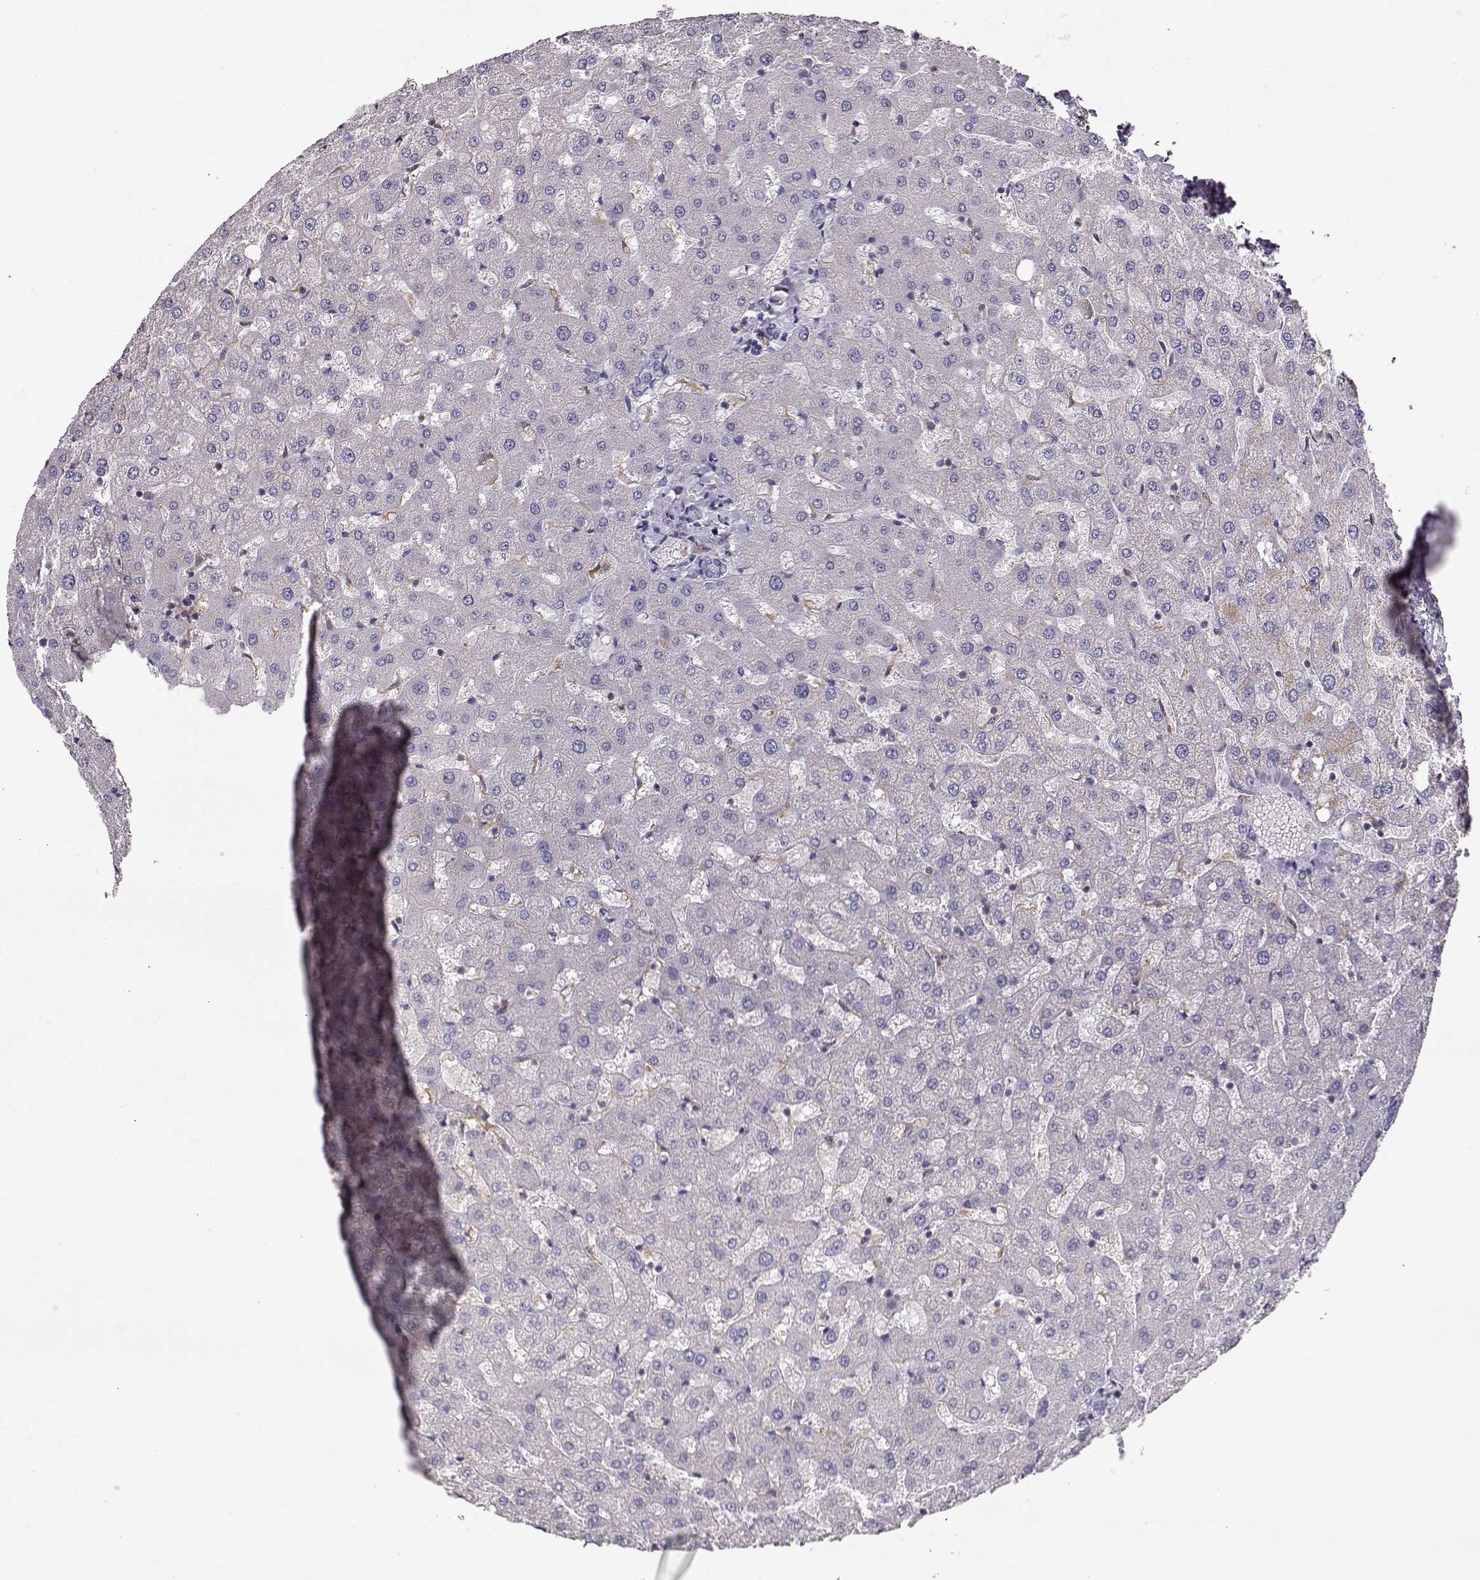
{"staining": {"intensity": "negative", "quantity": "none", "location": "none"}, "tissue": "liver", "cell_type": "Cholangiocytes", "image_type": "normal", "snomed": [{"axis": "morphology", "description": "Normal tissue, NOS"}, {"axis": "topography", "description": "Liver"}], "caption": "DAB immunohistochemical staining of benign human liver exhibits no significant expression in cholangiocytes.", "gene": "VAV1", "patient": {"sex": "female", "age": 50}}